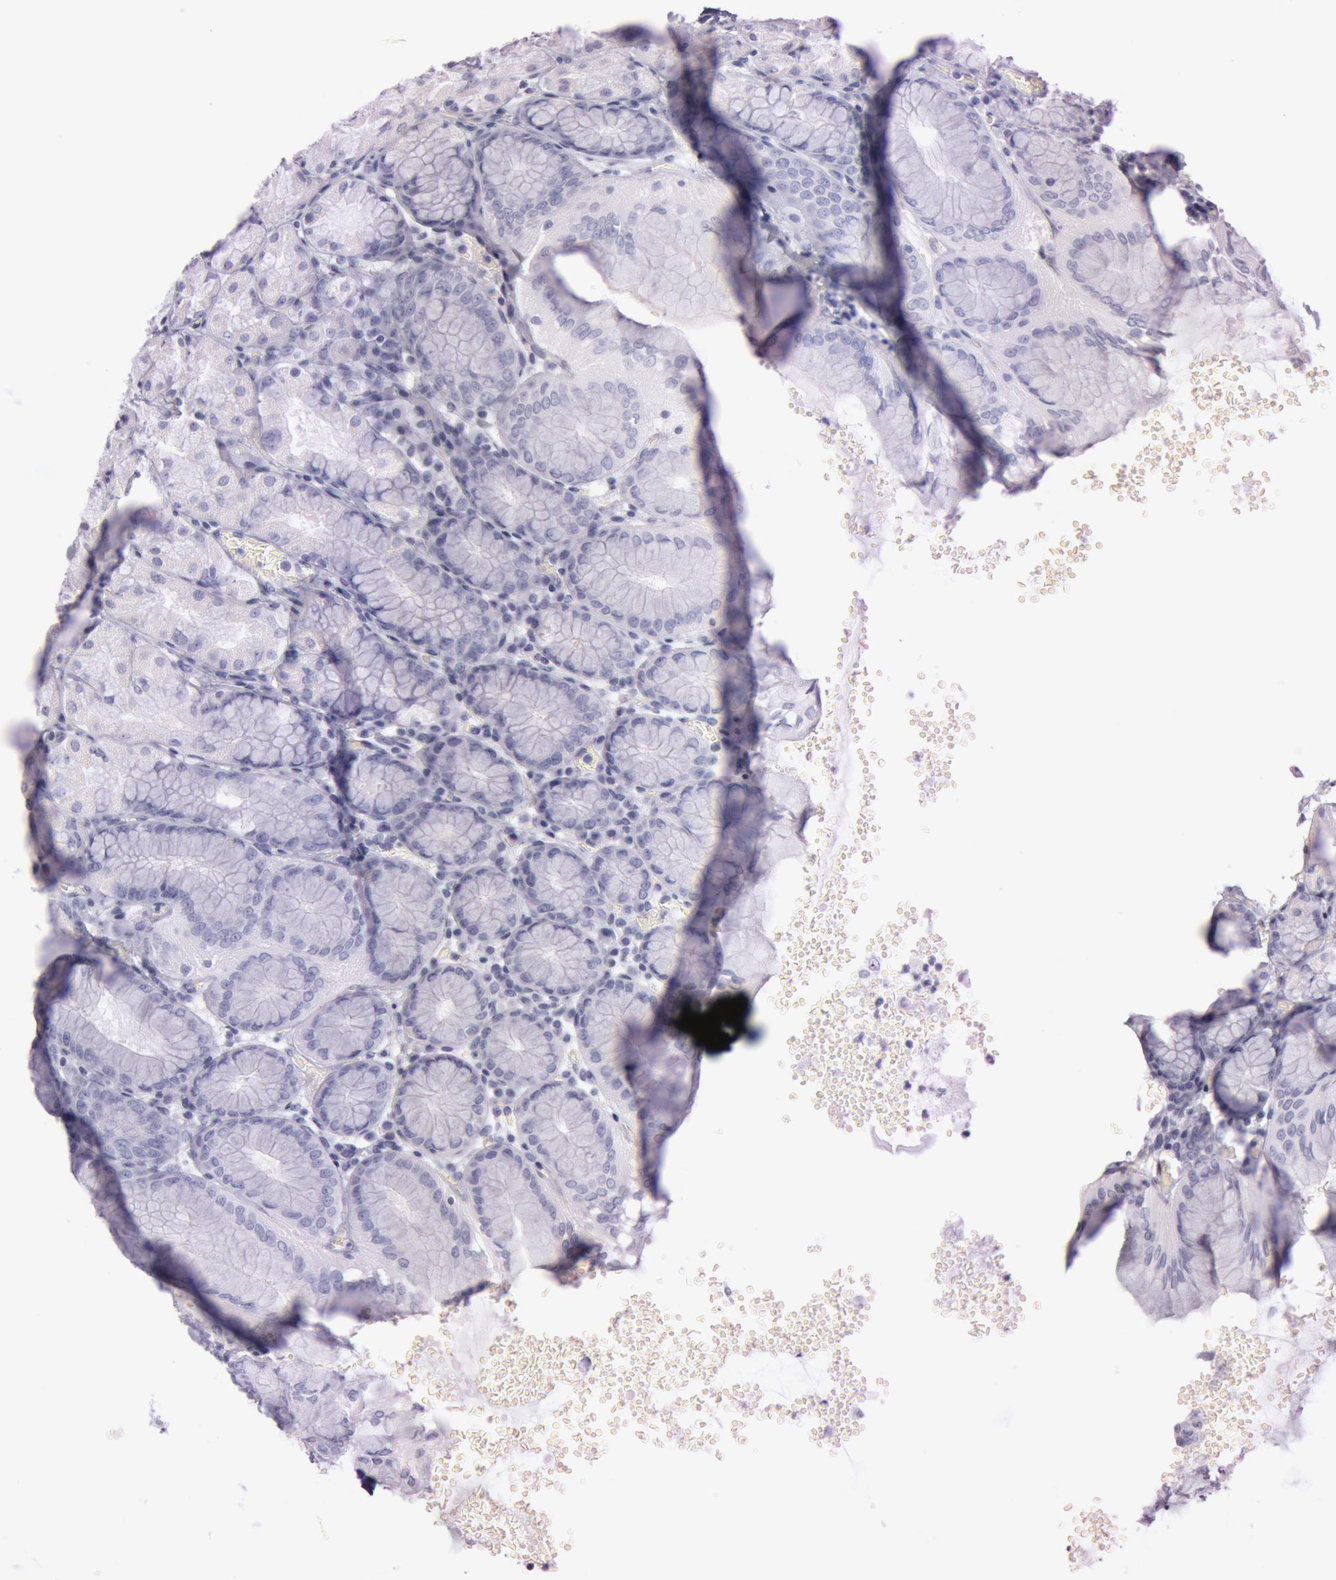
{"staining": {"intensity": "negative", "quantity": "none", "location": "none"}, "tissue": "stomach", "cell_type": "Glandular cells", "image_type": "normal", "snomed": [{"axis": "morphology", "description": "Normal tissue, NOS"}, {"axis": "topography", "description": "Stomach, upper"}, {"axis": "topography", "description": "Stomach"}], "caption": "This is an immunohistochemistry photomicrograph of normal stomach. There is no positivity in glandular cells.", "gene": "FOLH1", "patient": {"sex": "male", "age": 76}}